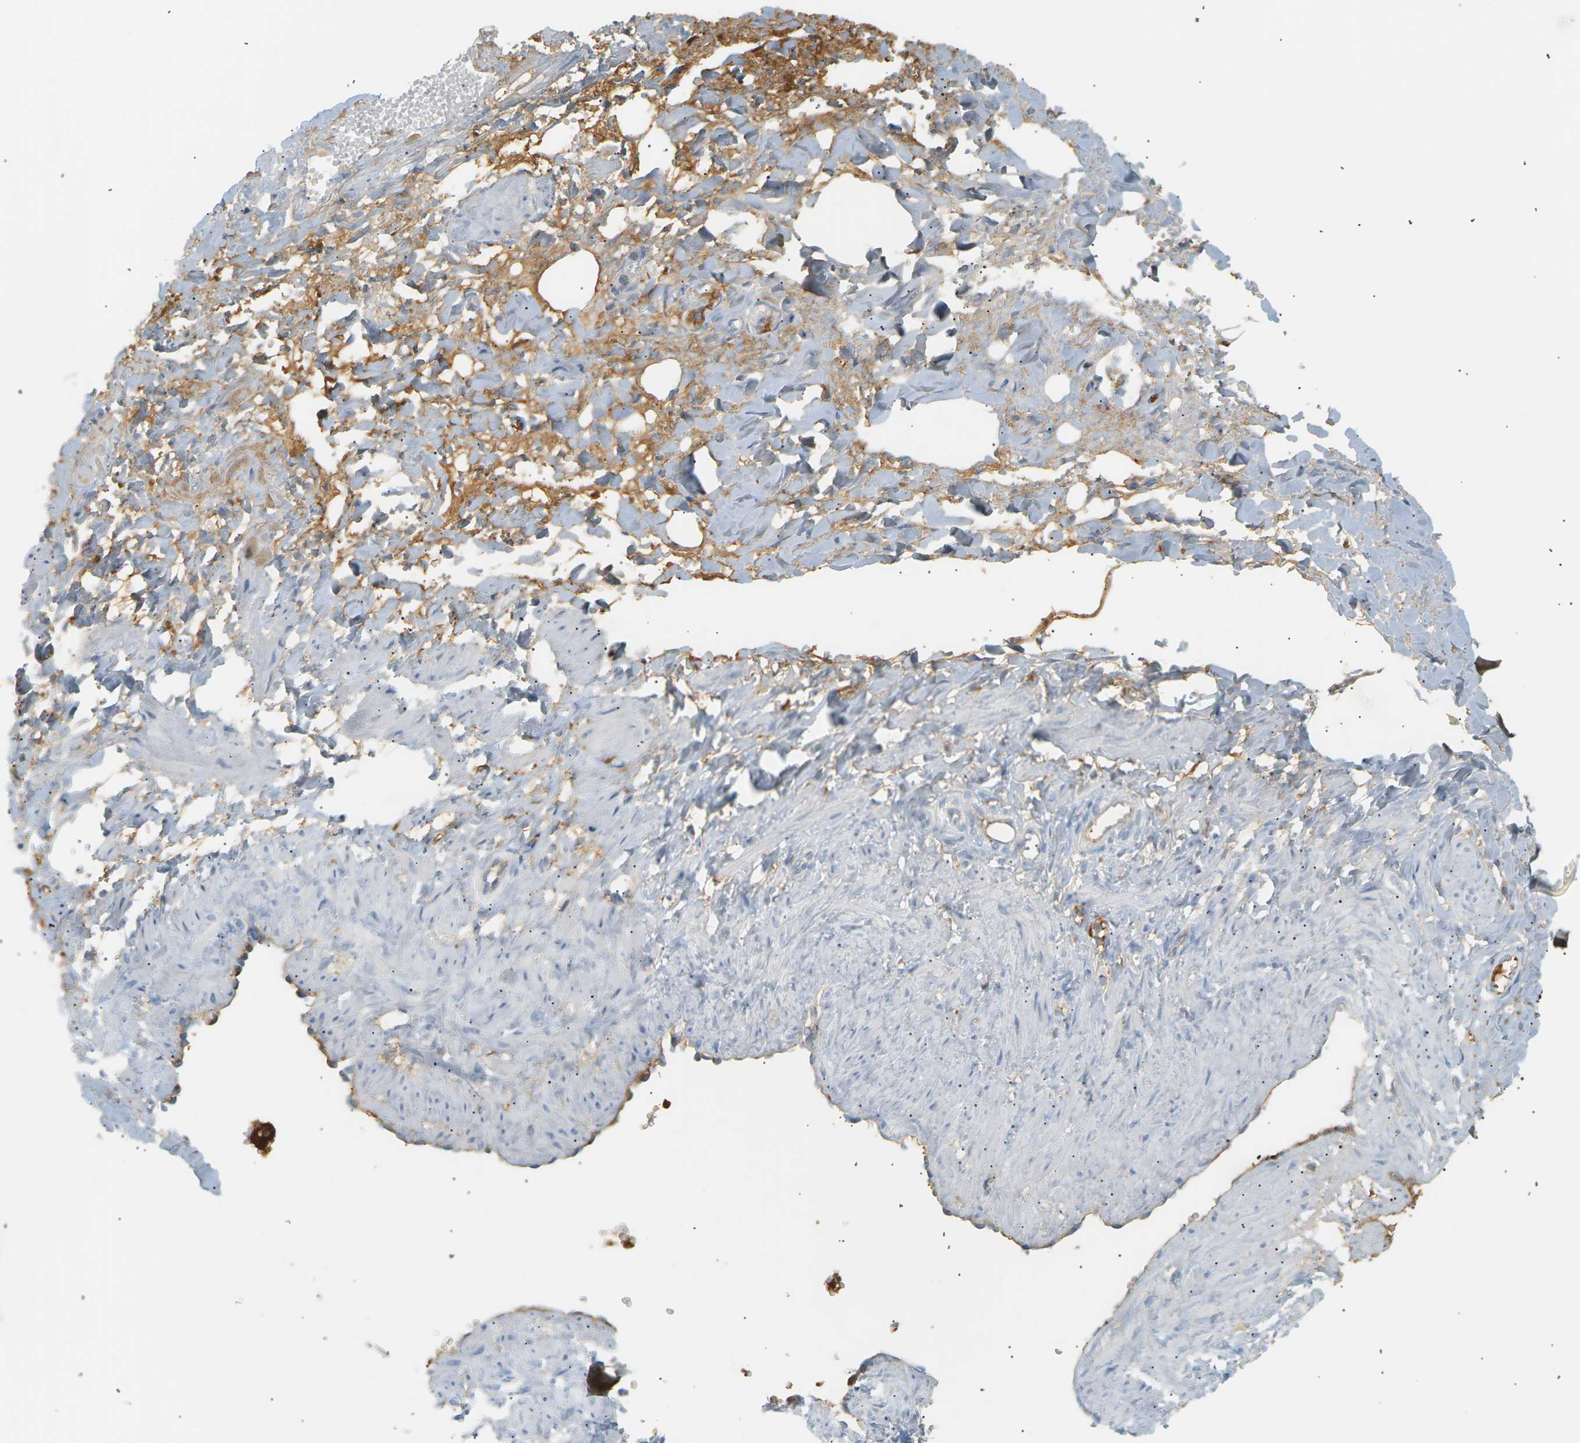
{"staining": {"intensity": "moderate", "quantity": ">75%", "location": "cytoplasmic/membranous"}, "tissue": "adipose tissue", "cell_type": "Adipocytes", "image_type": "normal", "snomed": [{"axis": "morphology", "description": "Normal tissue, NOS"}, {"axis": "topography", "description": "Soft tissue"}, {"axis": "topography", "description": "Vascular tissue"}], "caption": "A brown stain highlights moderate cytoplasmic/membranous staining of a protein in adipocytes of benign human adipose tissue. The staining was performed using DAB (3,3'-diaminobenzidine), with brown indicating positive protein expression. Nuclei are stained blue with hematoxylin.", "gene": "IGLC3", "patient": {"sex": "female", "age": 35}}